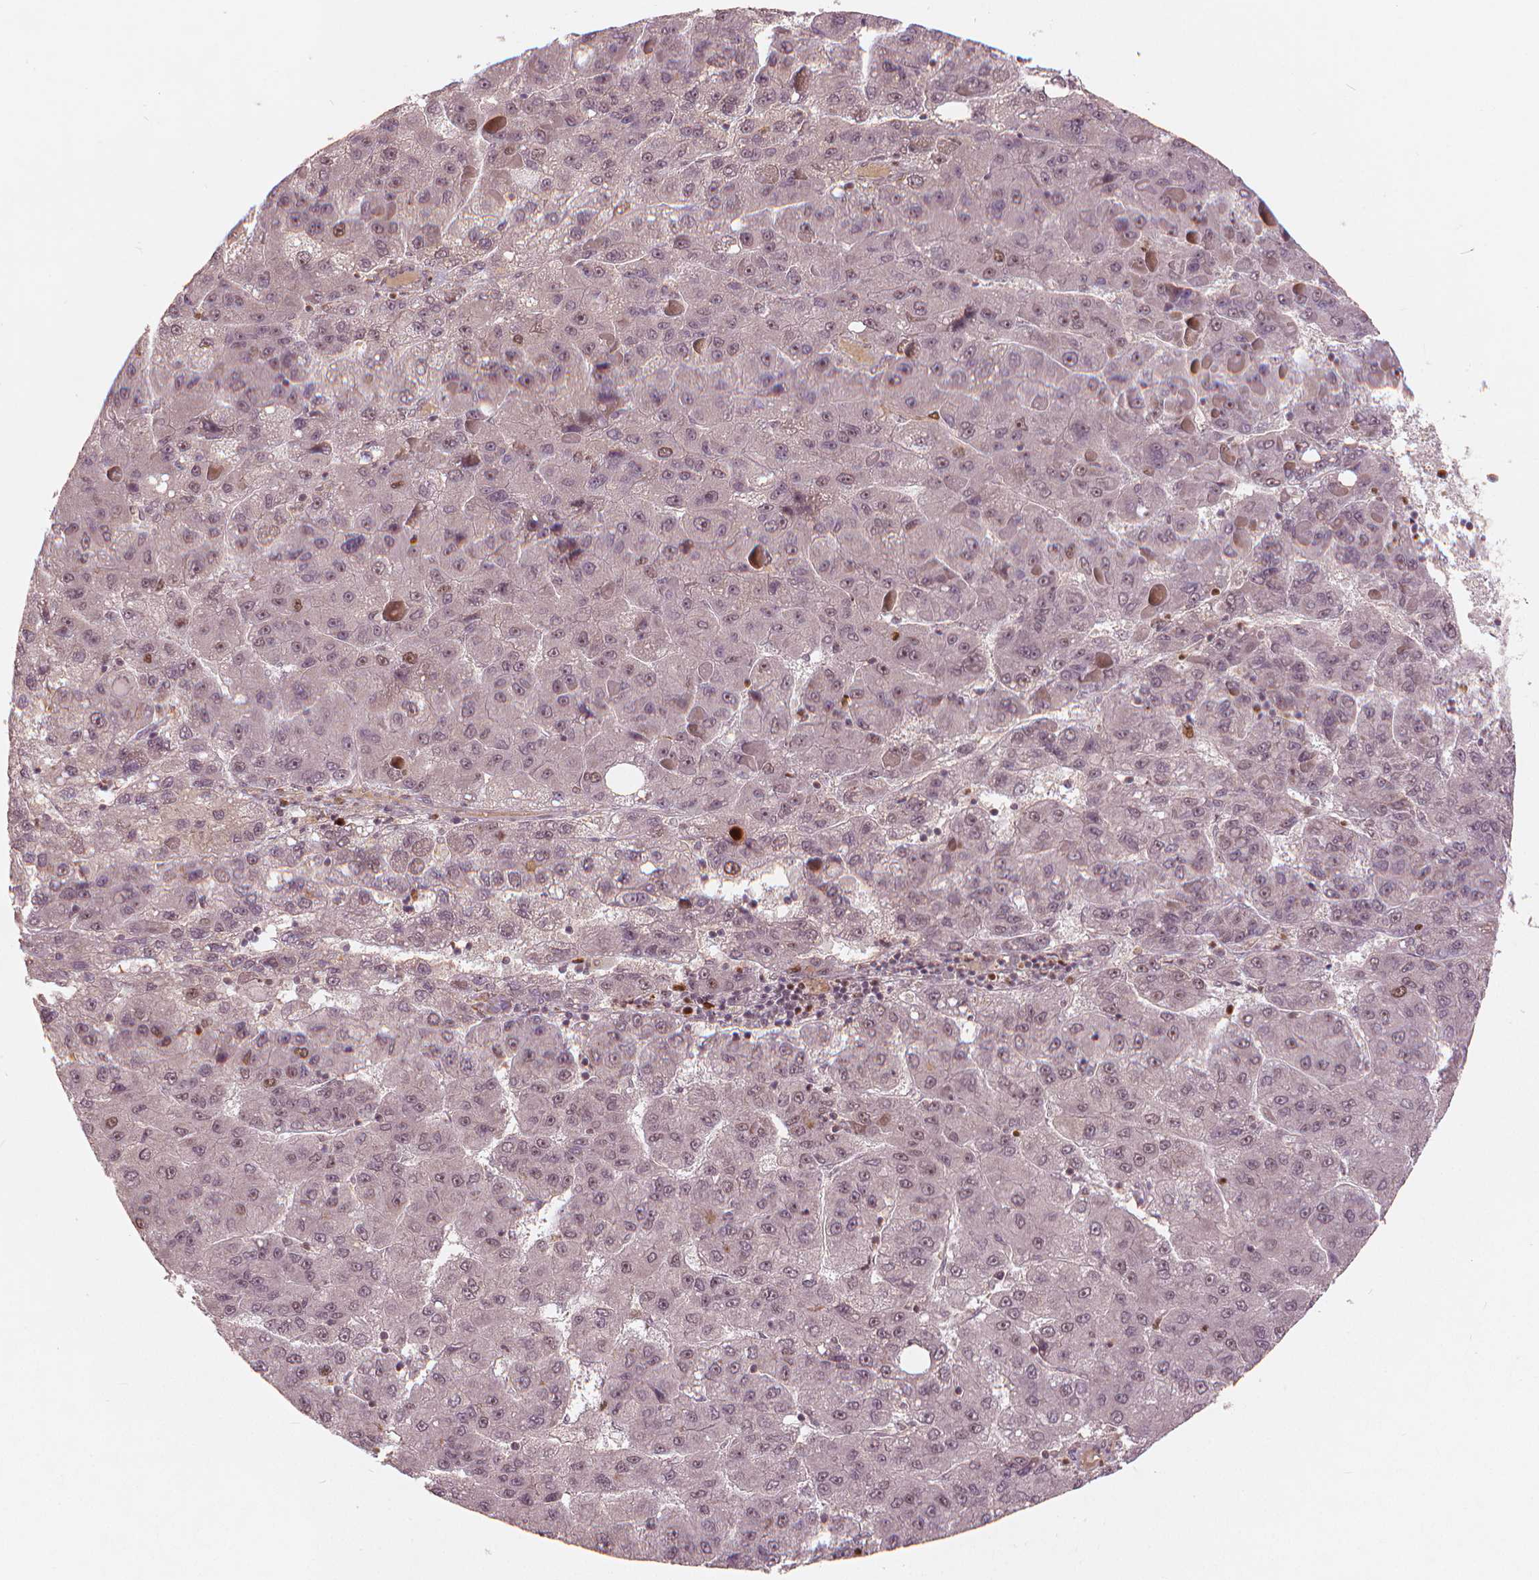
{"staining": {"intensity": "moderate", "quantity": "<25%", "location": "nuclear"}, "tissue": "liver cancer", "cell_type": "Tumor cells", "image_type": "cancer", "snomed": [{"axis": "morphology", "description": "Carcinoma, Hepatocellular, NOS"}, {"axis": "topography", "description": "Liver"}], "caption": "This image reveals hepatocellular carcinoma (liver) stained with IHC to label a protein in brown. The nuclear of tumor cells show moderate positivity for the protein. Nuclei are counter-stained blue.", "gene": "NSD2", "patient": {"sex": "female", "age": 82}}